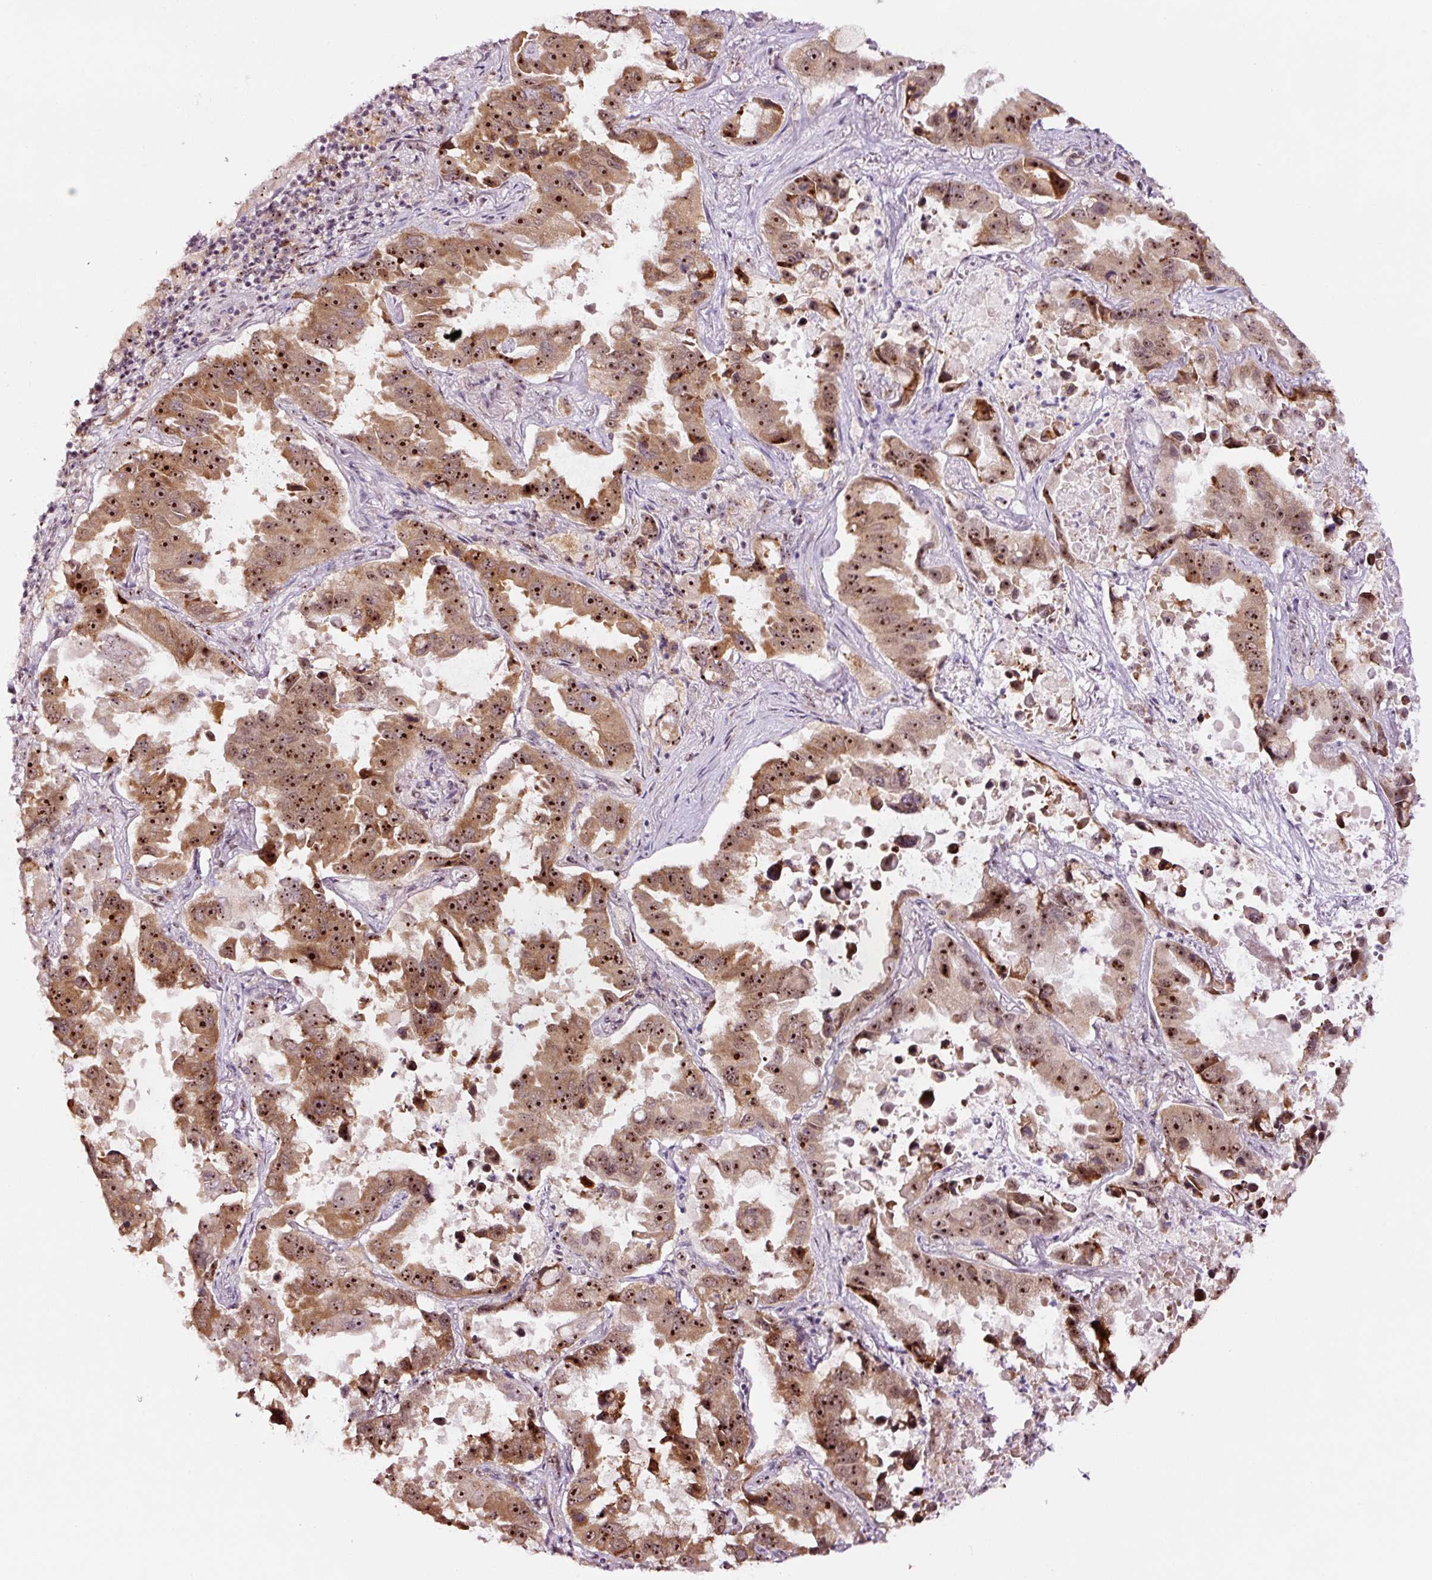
{"staining": {"intensity": "moderate", "quantity": ">75%", "location": "cytoplasmic/membranous,nuclear"}, "tissue": "lung cancer", "cell_type": "Tumor cells", "image_type": "cancer", "snomed": [{"axis": "morphology", "description": "Adenocarcinoma, NOS"}, {"axis": "topography", "description": "Lung"}], "caption": "An immunohistochemistry histopathology image of neoplastic tissue is shown. Protein staining in brown highlights moderate cytoplasmic/membranous and nuclear positivity in lung cancer within tumor cells. The staining is performed using DAB (3,3'-diaminobenzidine) brown chromogen to label protein expression. The nuclei are counter-stained blue using hematoxylin.", "gene": "GNL3", "patient": {"sex": "male", "age": 64}}